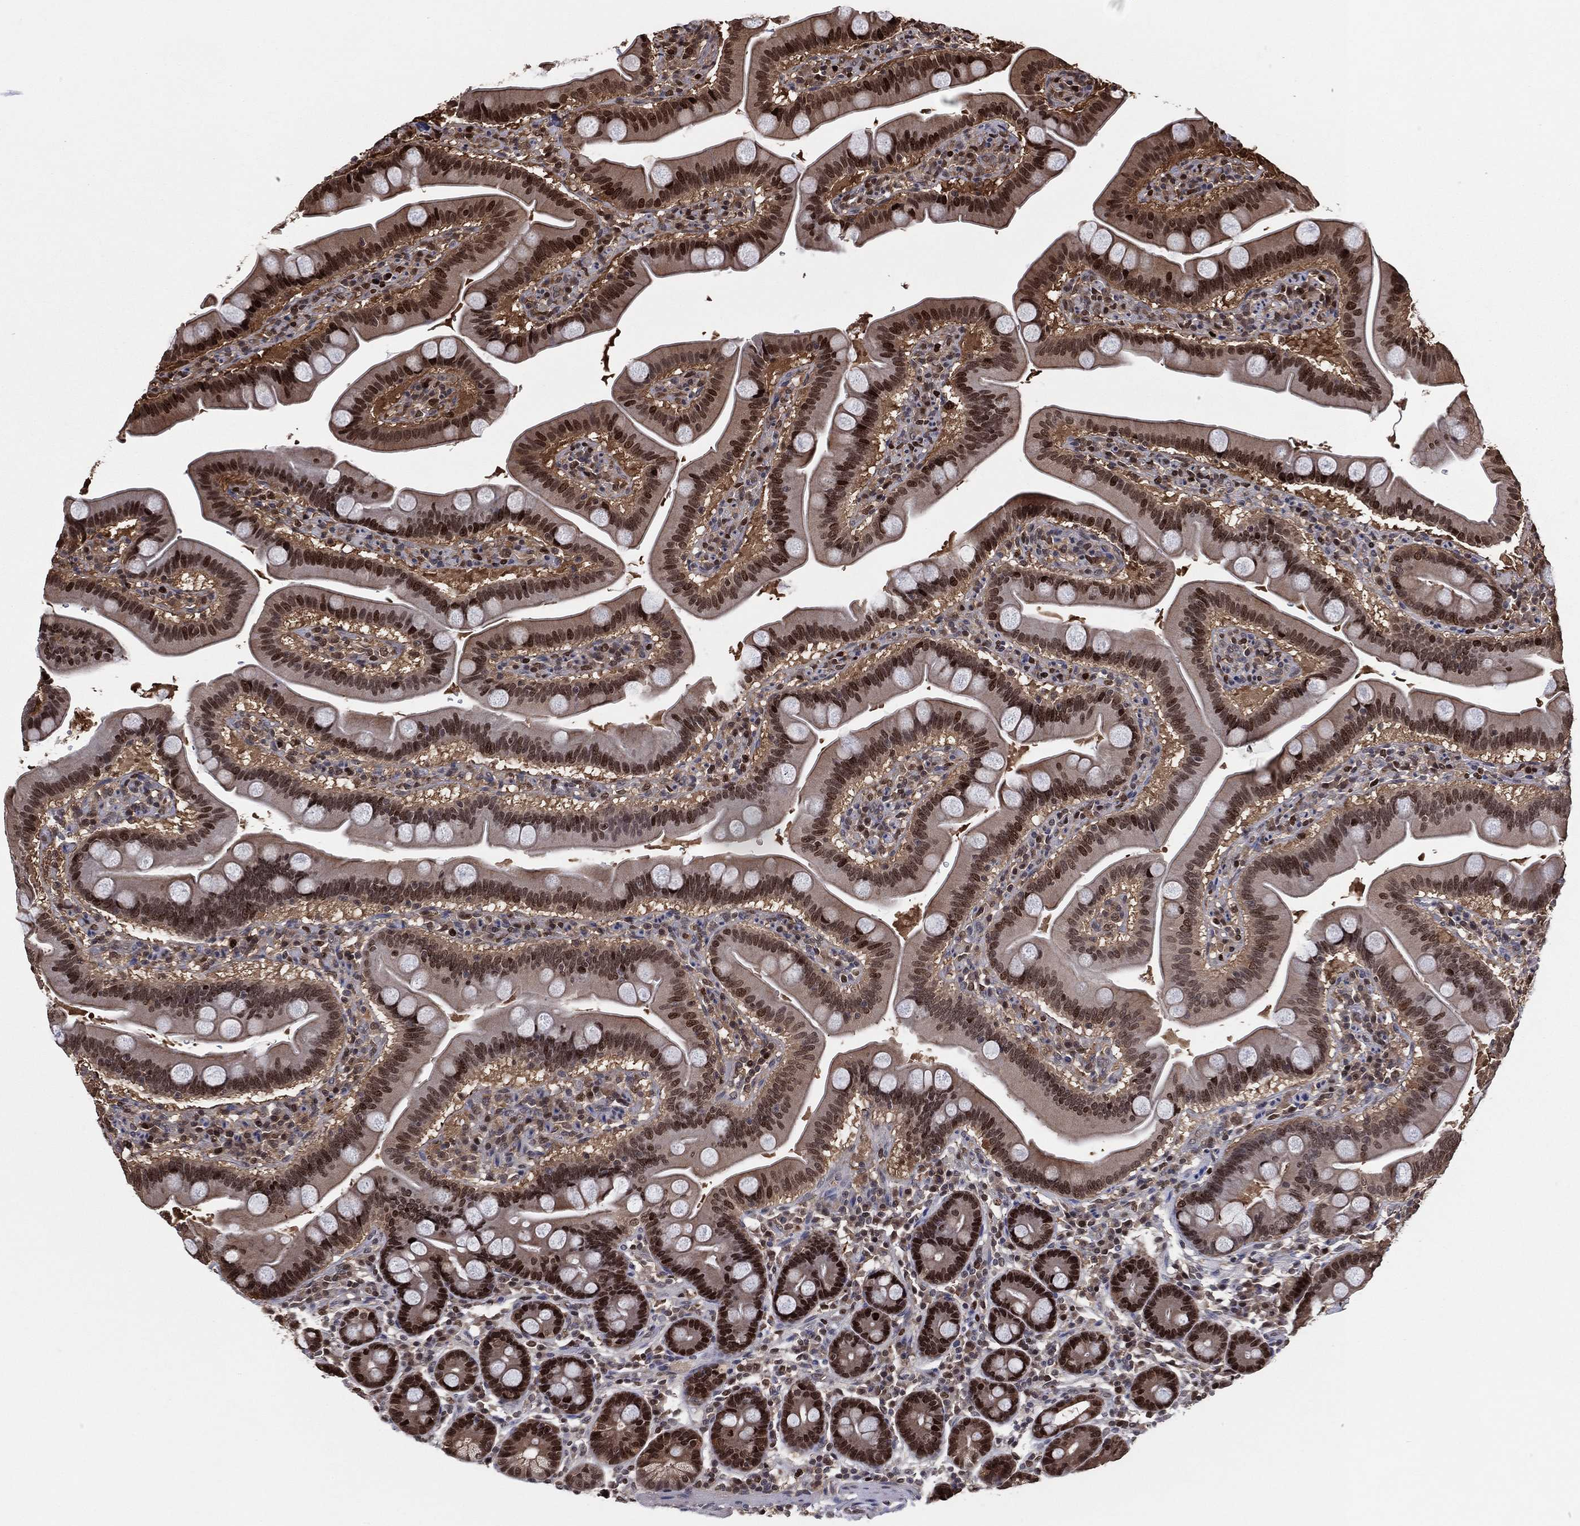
{"staining": {"intensity": "strong", "quantity": ">75%", "location": "nuclear"}, "tissue": "duodenum", "cell_type": "Glandular cells", "image_type": "normal", "snomed": [{"axis": "morphology", "description": "Normal tissue, NOS"}, {"axis": "topography", "description": "Duodenum"}], "caption": "Duodenum stained with a brown dye exhibits strong nuclear positive positivity in about >75% of glandular cells.", "gene": "PSMA1", "patient": {"sex": "male", "age": 59}}